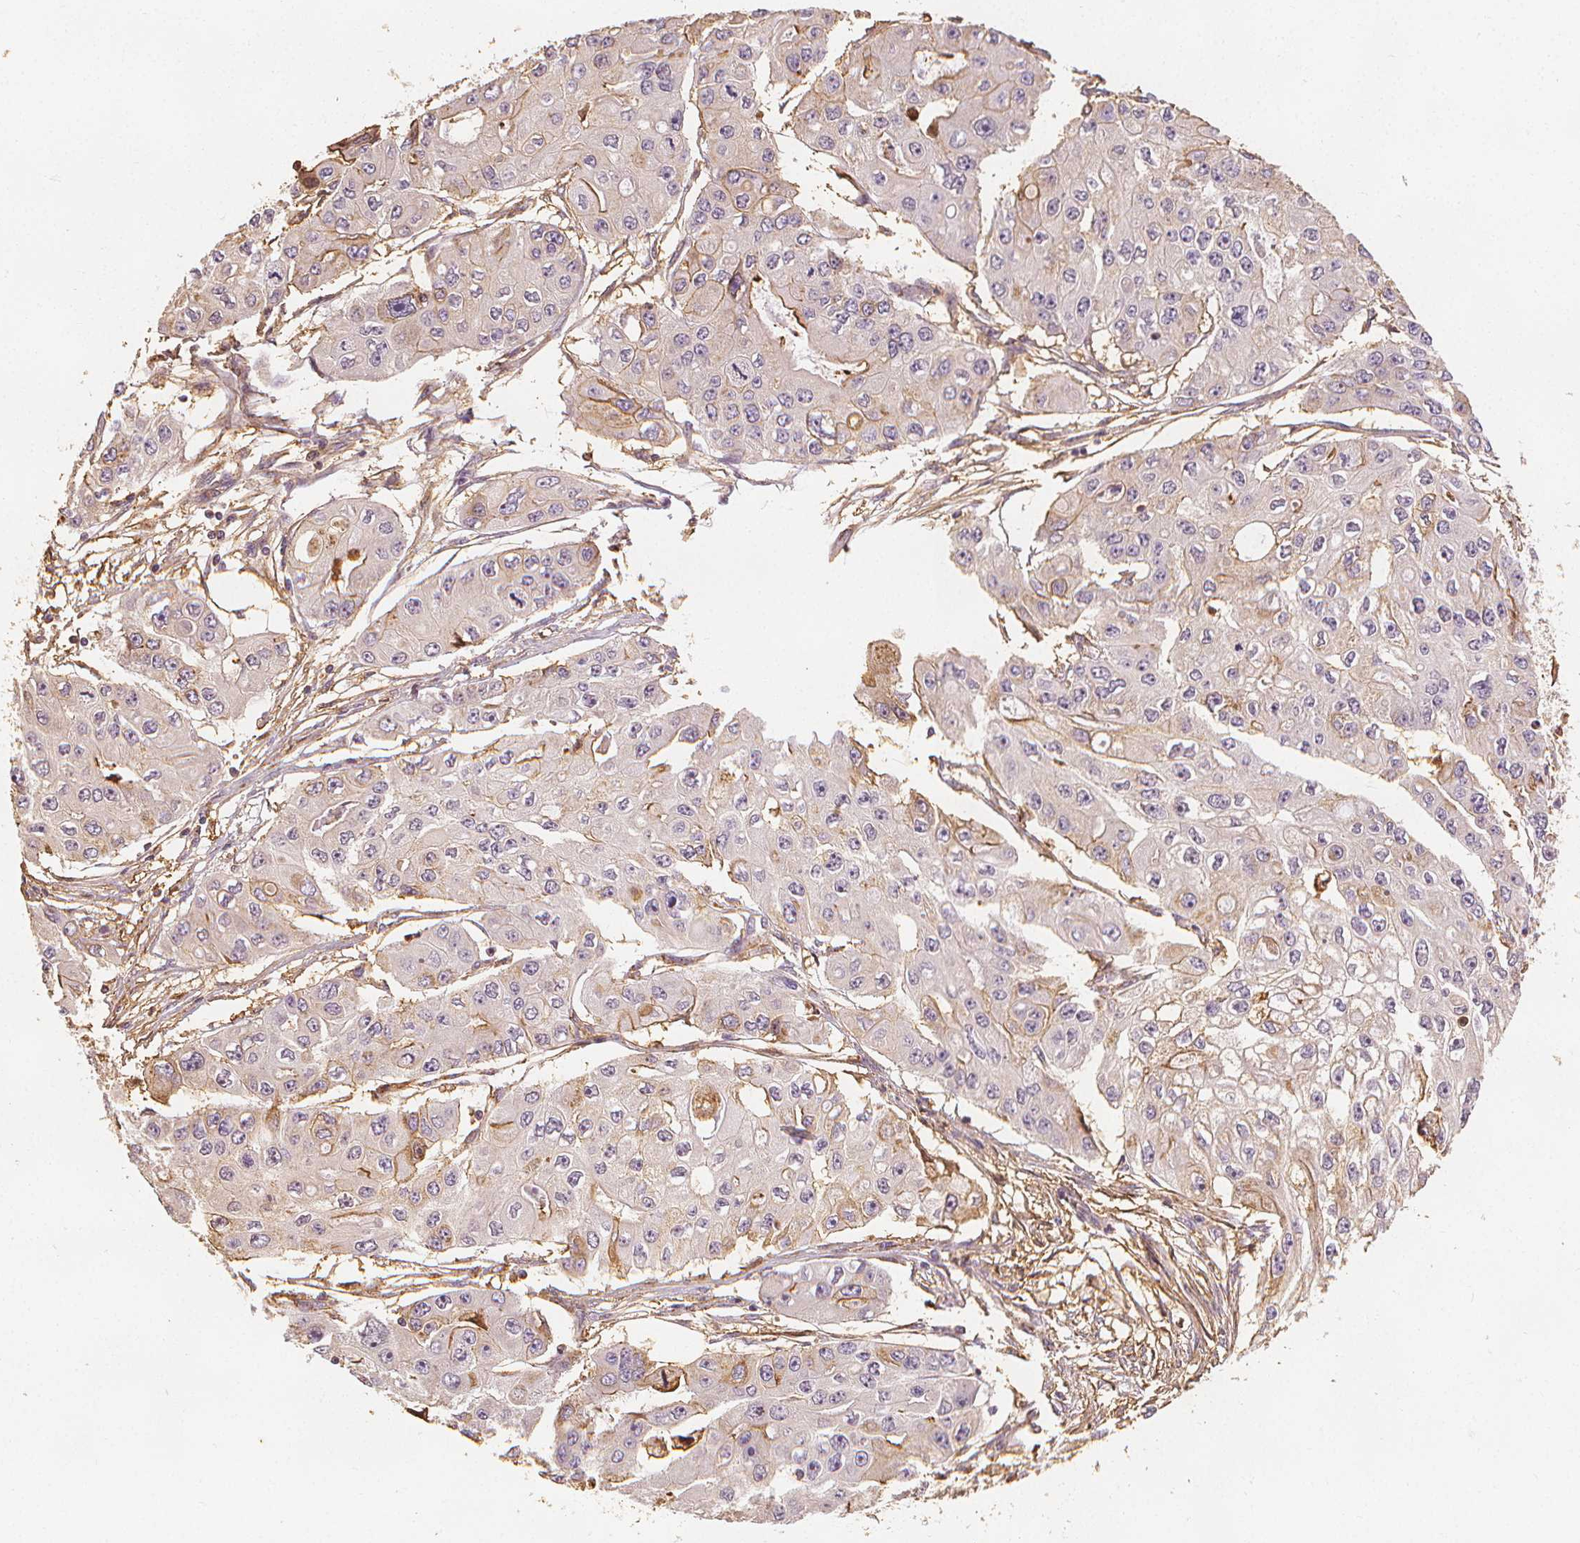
{"staining": {"intensity": "negative", "quantity": "none", "location": "none"}, "tissue": "ovarian cancer", "cell_type": "Tumor cells", "image_type": "cancer", "snomed": [{"axis": "morphology", "description": "Cystadenocarcinoma, serous, NOS"}, {"axis": "topography", "description": "Ovary"}], "caption": "Immunohistochemical staining of ovarian cancer (serous cystadenocarcinoma) exhibits no significant staining in tumor cells.", "gene": "ARHGAP26", "patient": {"sex": "female", "age": 56}}